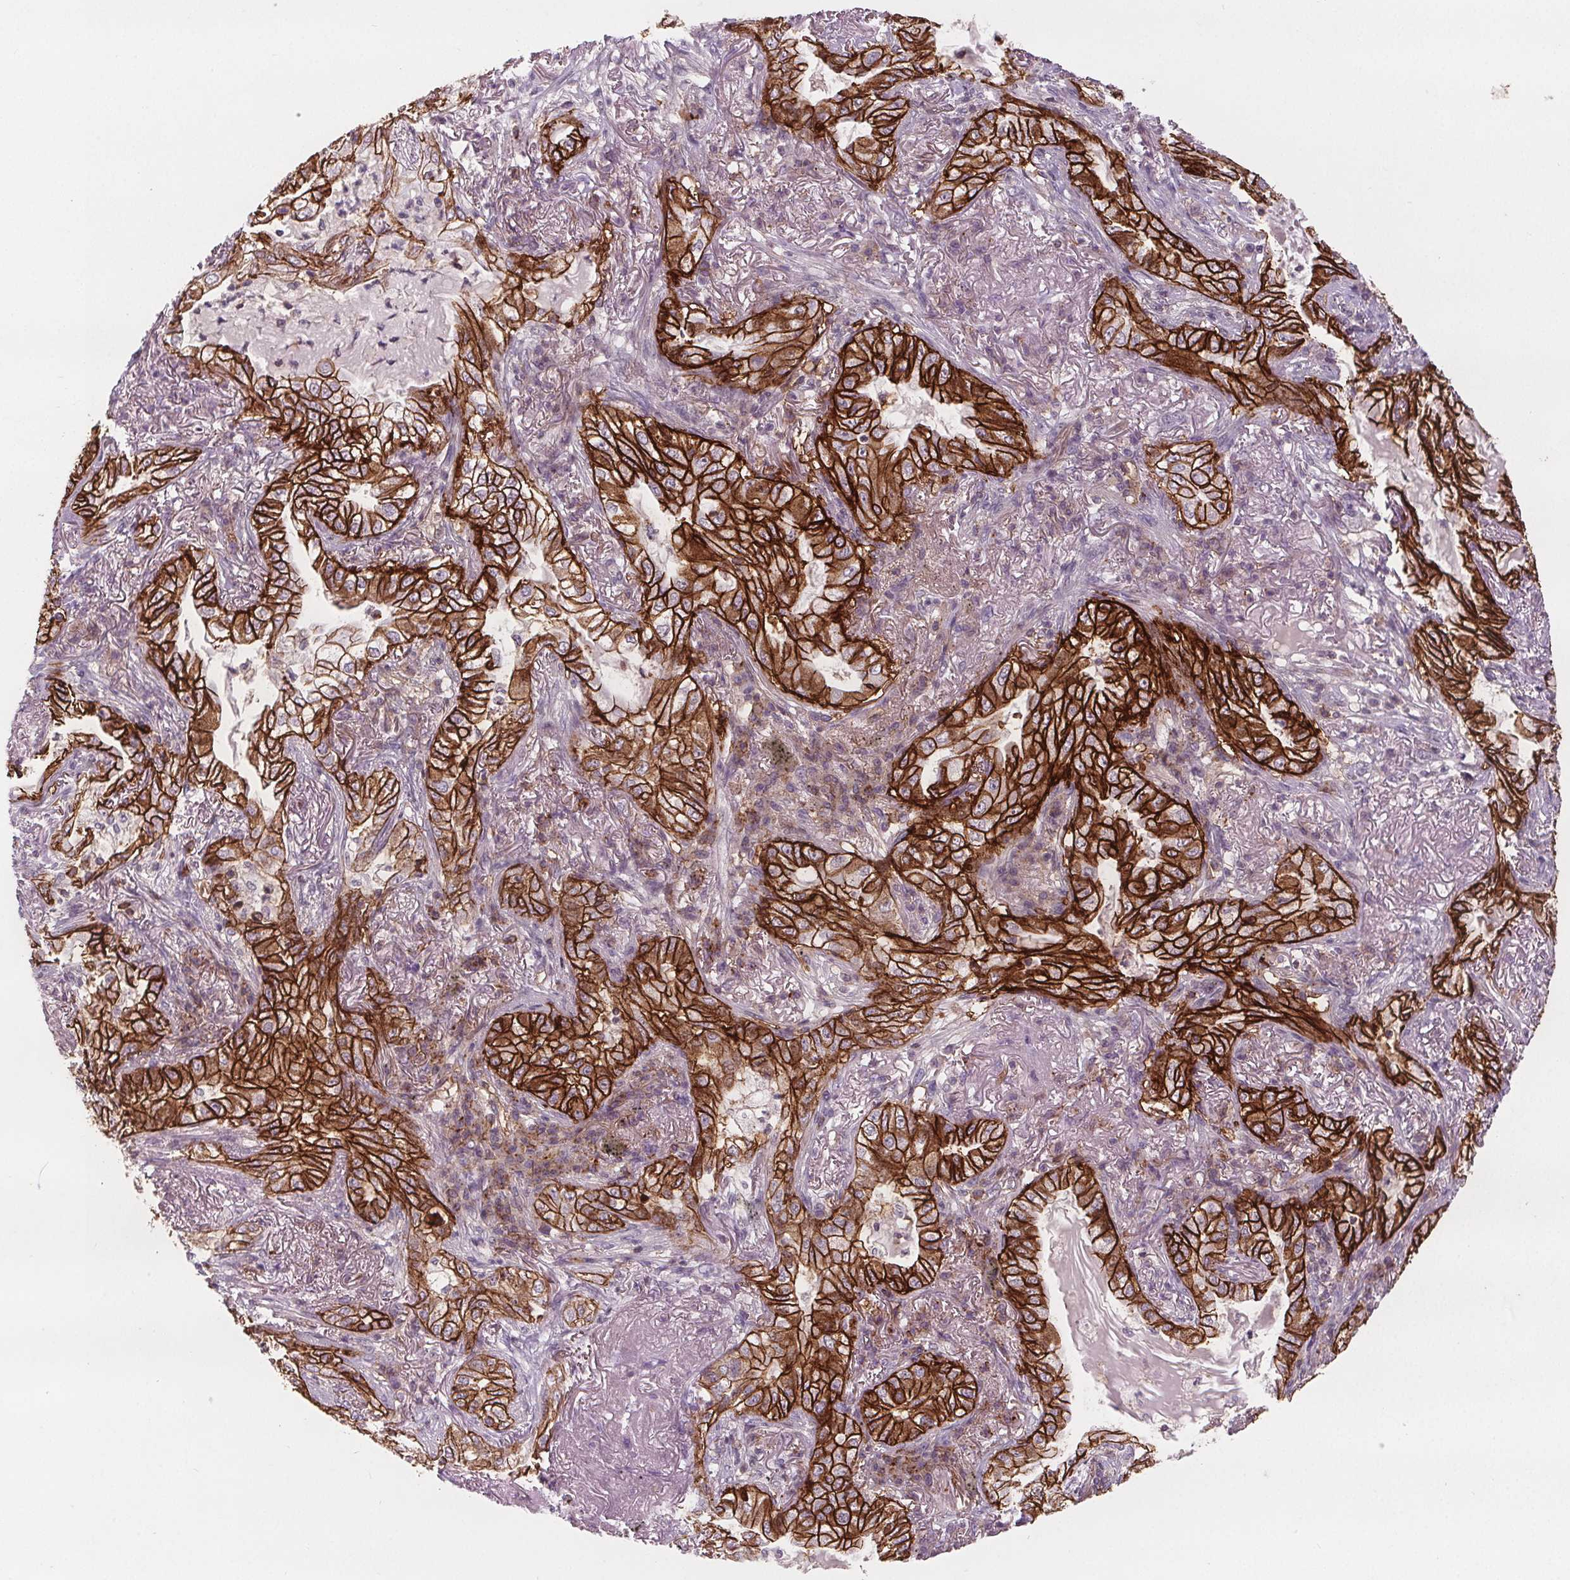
{"staining": {"intensity": "strong", "quantity": ">75%", "location": "cytoplasmic/membranous"}, "tissue": "lung cancer", "cell_type": "Tumor cells", "image_type": "cancer", "snomed": [{"axis": "morphology", "description": "Adenocarcinoma, NOS"}, {"axis": "topography", "description": "Lung"}], "caption": "Protein analysis of lung adenocarcinoma tissue displays strong cytoplasmic/membranous positivity in about >75% of tumor cells. The staining was performed using DAB, with brown indicating positive protein expression. Nuclei are stained blue with hematoxylin.", "gene": "ATP1A1", "patient": {"sex": "female", "age": 73}}